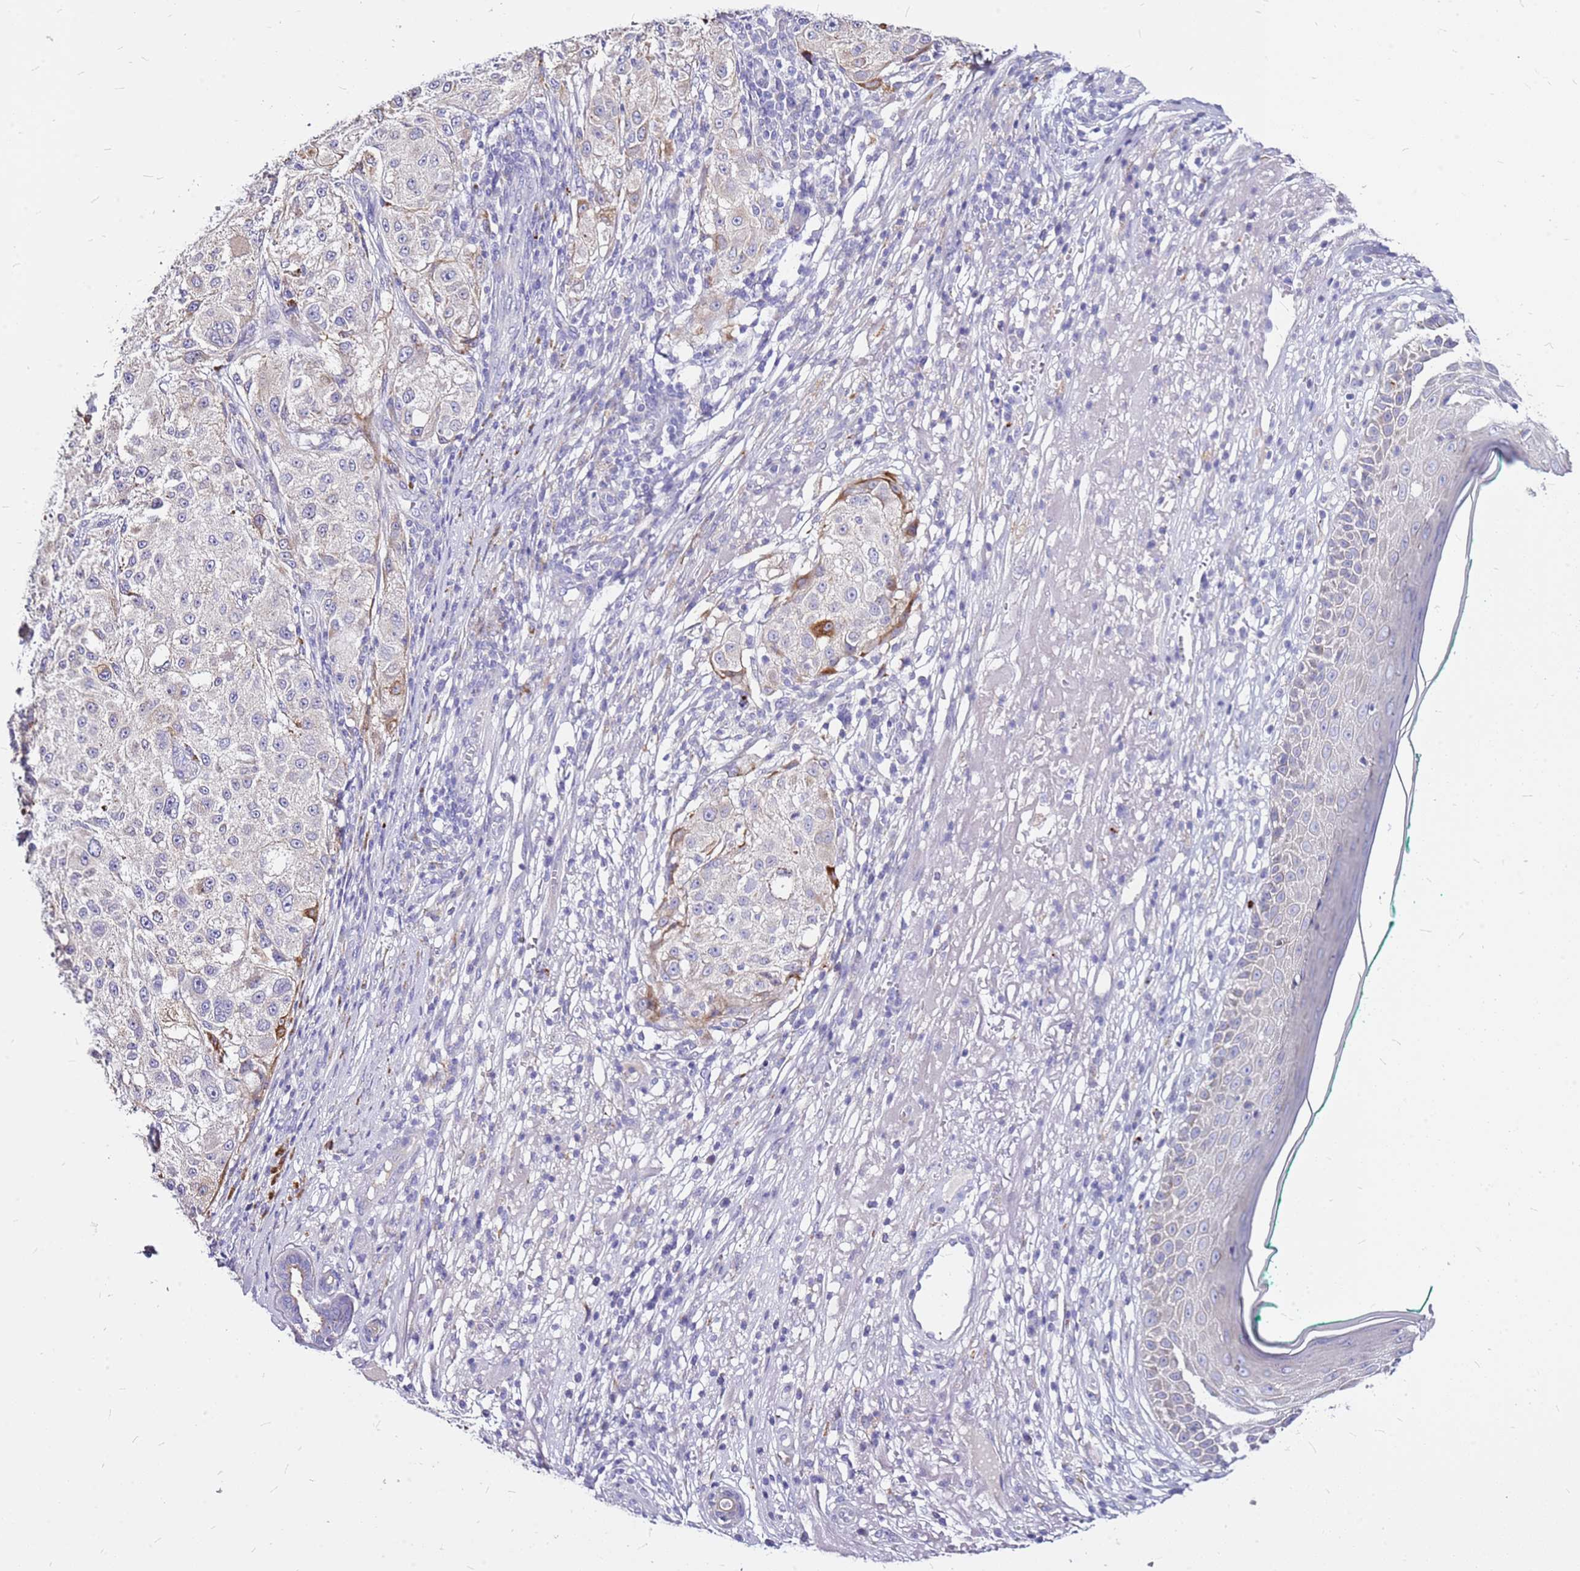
{"staining": {"intensity": "moderate", "quantity": "<25%", "location": "cytoplasmic/membranous"}, "tissue": "melanoma", "cell_type": "Tumor cells", "image_type": "cancer", "snomed": [{"axis": "morphology", "description": "Necrosis, NOS"}, {"axis": "morphology", "description": "Malignant melanoma, NOS"}, {"axis": "topography", "description": "Skin"}], "caption": "Human malignant melanoma stained with a protein marker demonstrates moderate staining in tumor cells.", "gene": "CASD1", "patient": {"sex": "female", "age": 87}}